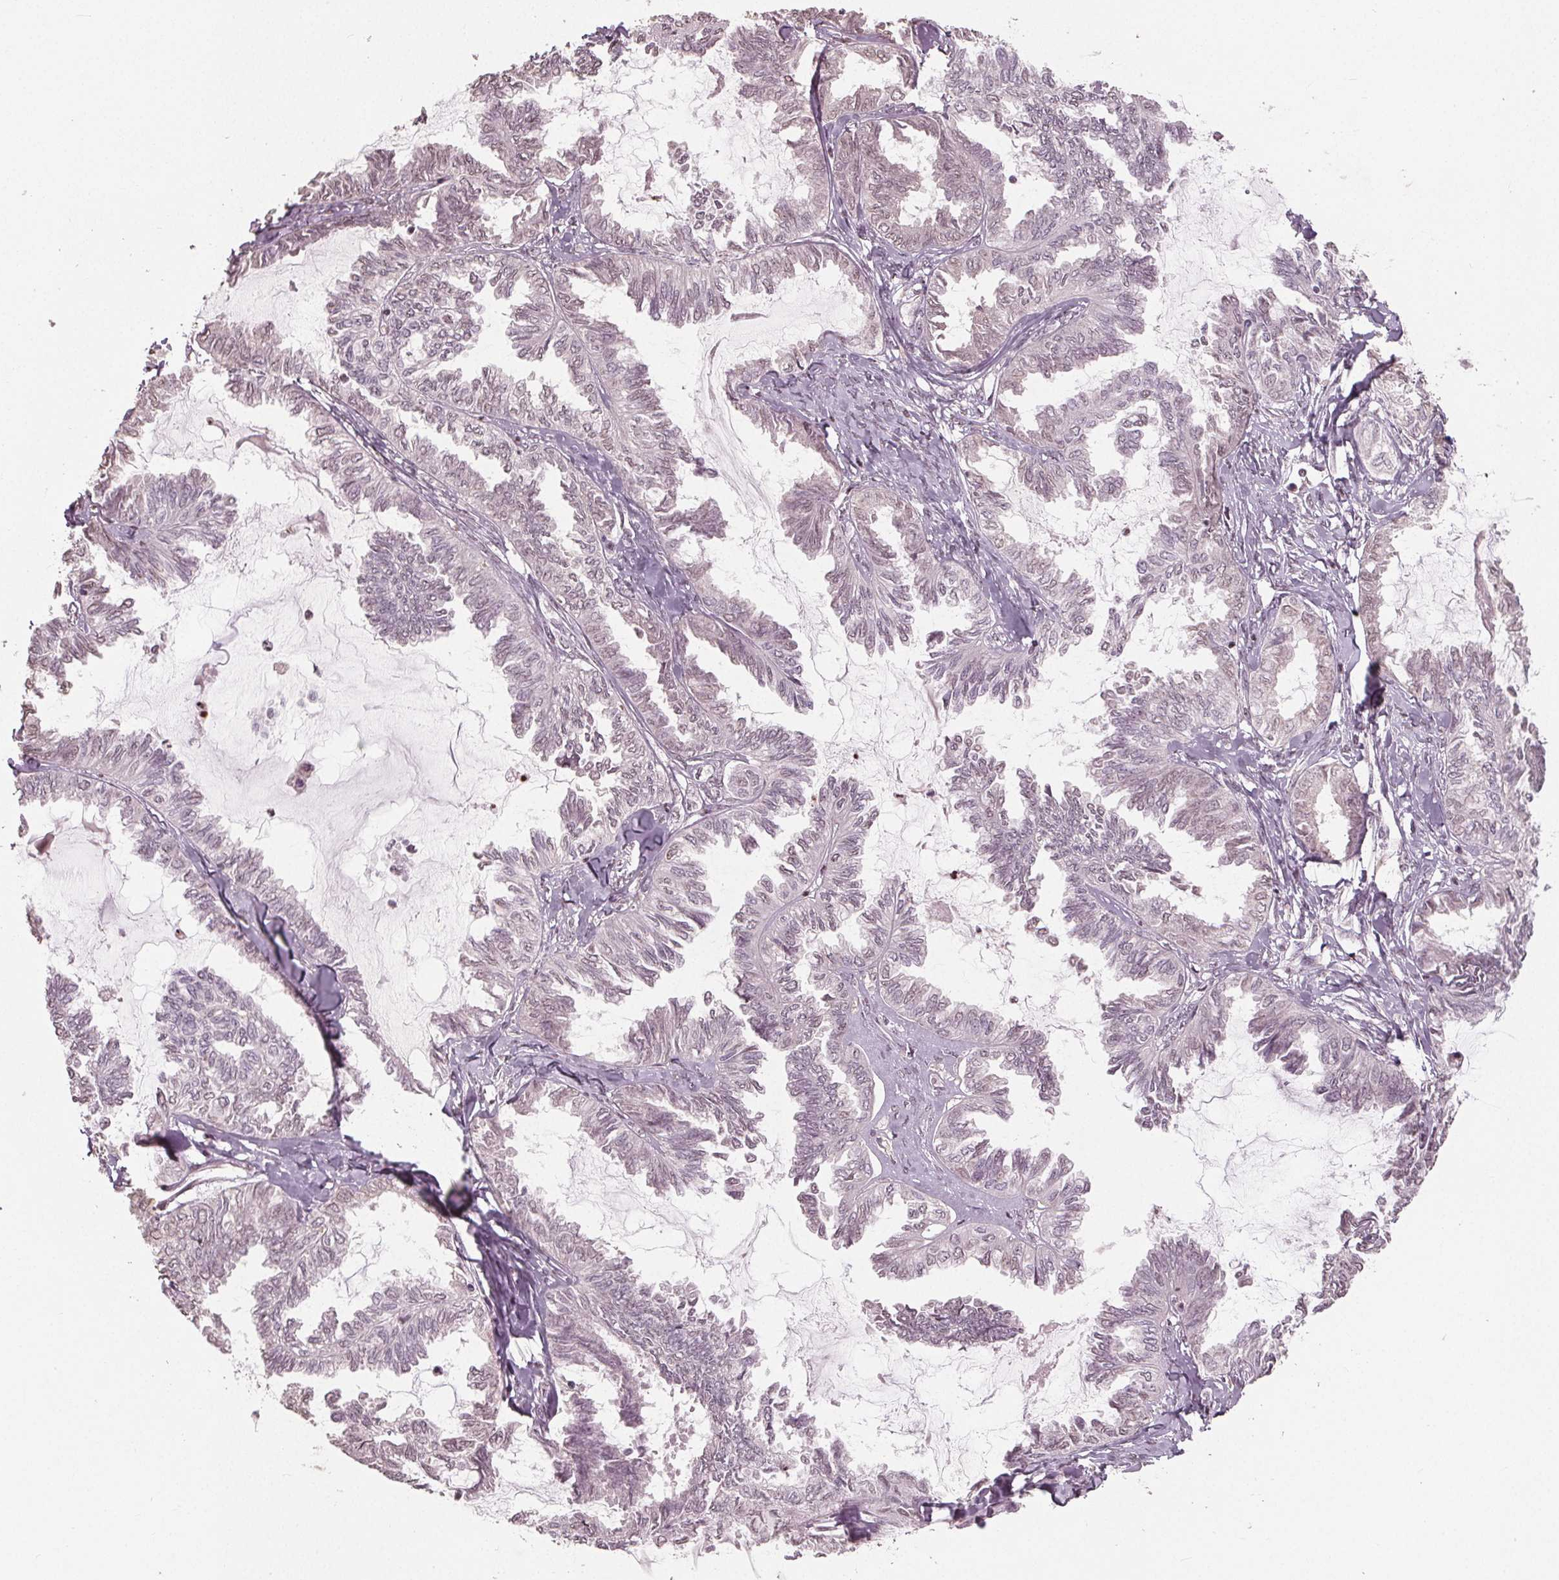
{"staining": {"intensity": "negative", "quantity": "none", "location": "none"}, "tissue": "ovarian cancer", "cell_type": "Tumor cells", "image_type": "cancer", "snomed": [{"axis": "morphology", "description": "Carcinoma, endometroid"}, {"axis": "topography", "description": "Ovary"}], "caption": "This is a photomicrograph of immunohistochemistry staining of ovarian cancer, which shows no positivity in tumor cells.", "gene": "CXCL16", "patient": {"sex": "female", "age": 70}}